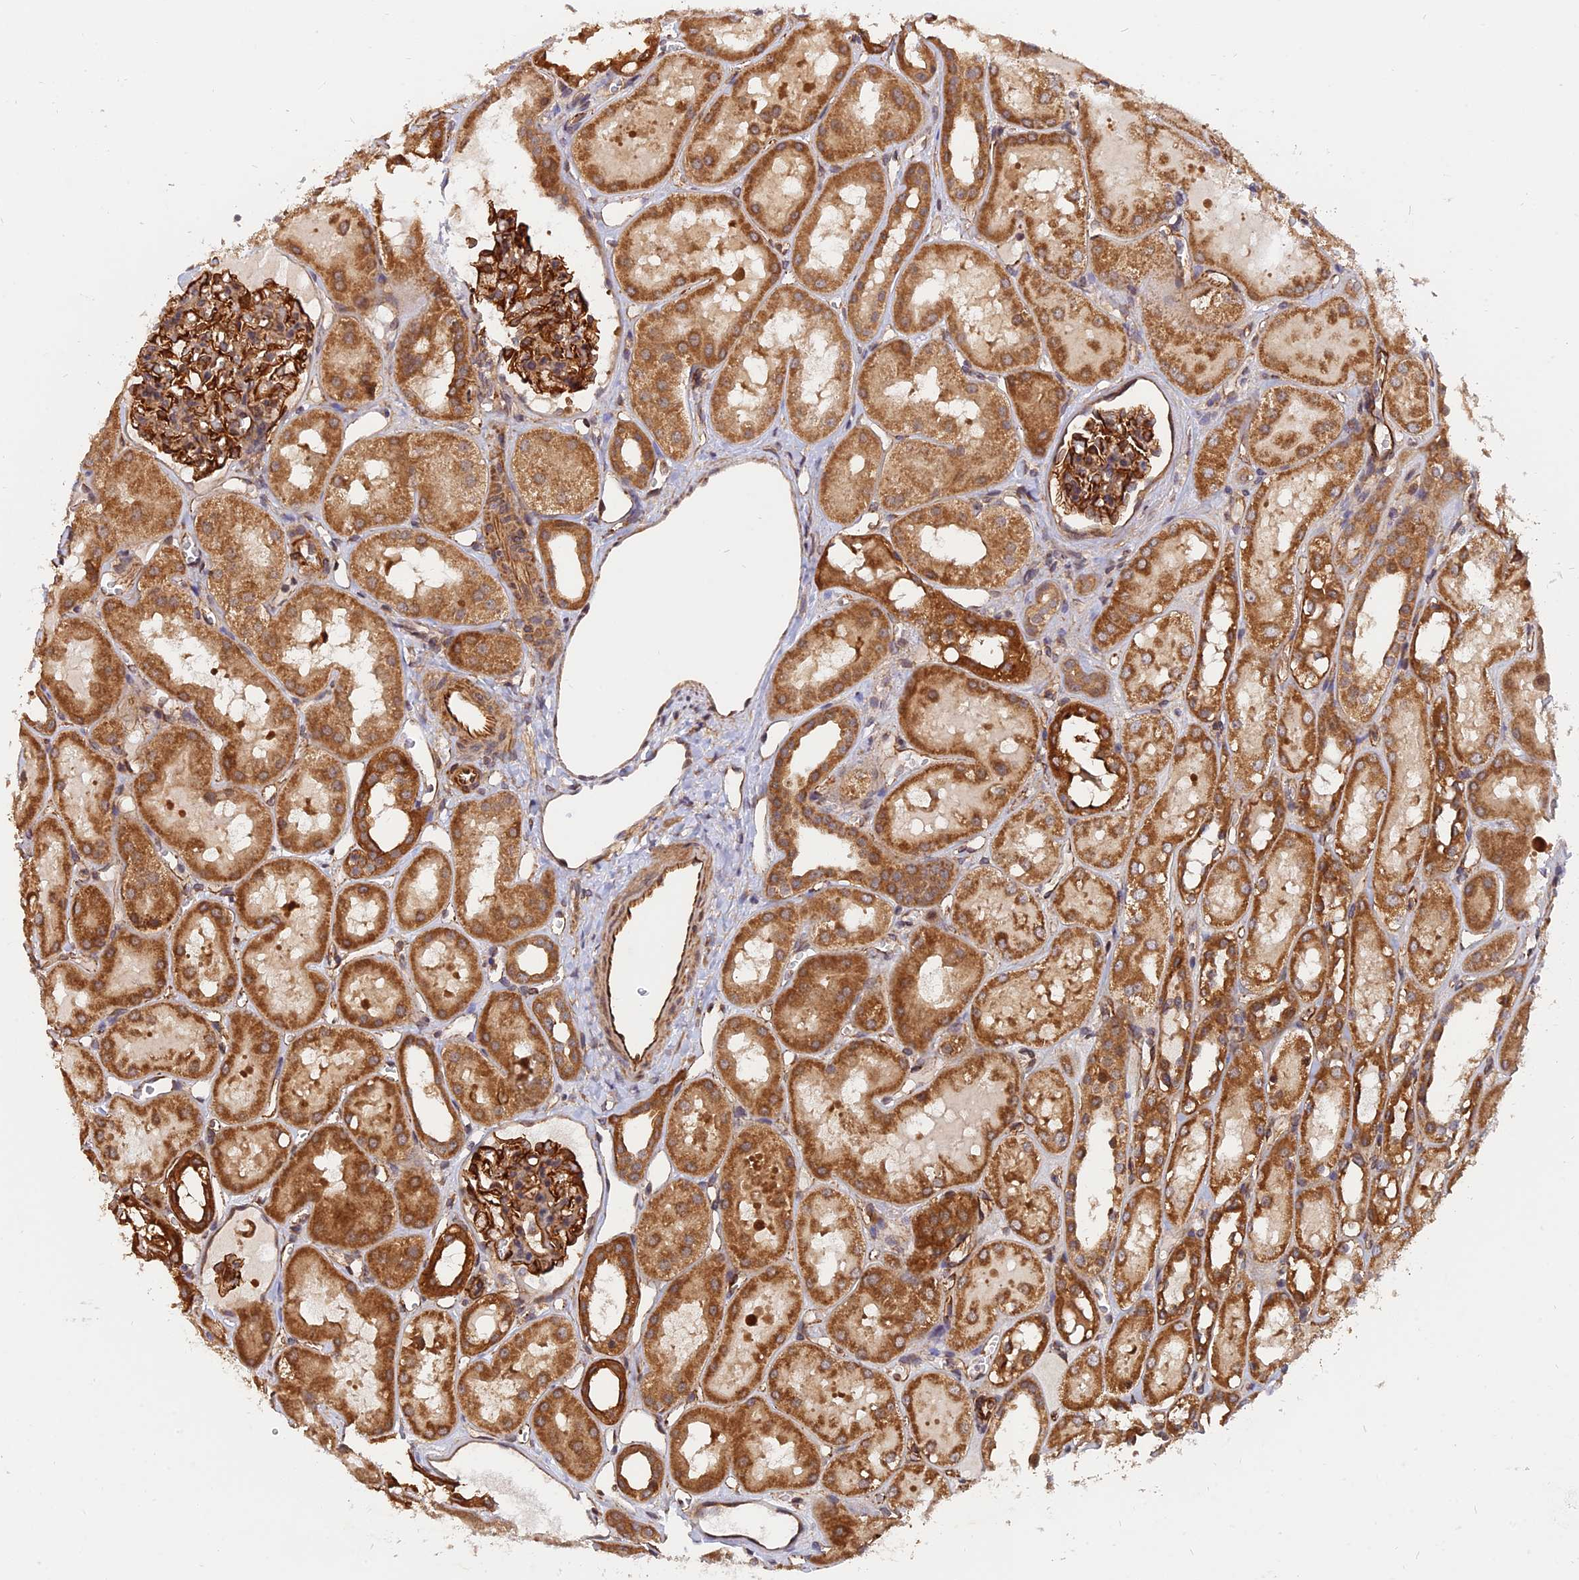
{"staining": {"intensity": "strong", "quantity": ">75%", "location": "cytoplasmic/membranous"}, "tissue": "kidney", "cell_type": "Cells in glomeruli", "image_type": "normal", "snomed": [{"axis": "morphology", "description": "Normal tissue, NOS"}, {"axis": "topography", "description": "Kidney"}, {"axis": "topography", "description": "Urinary bladder"}], "caption": "Immunohistochemistry (IHC) histopathology image of unremarkable kidney stained for a protein (brown), which shows high levels of strong cytoplasmic/membranous positivity in approximately >75% of cells in glomeruli.", "gene": "WDR41", "patient": {"sex": "male", "age": 16}}